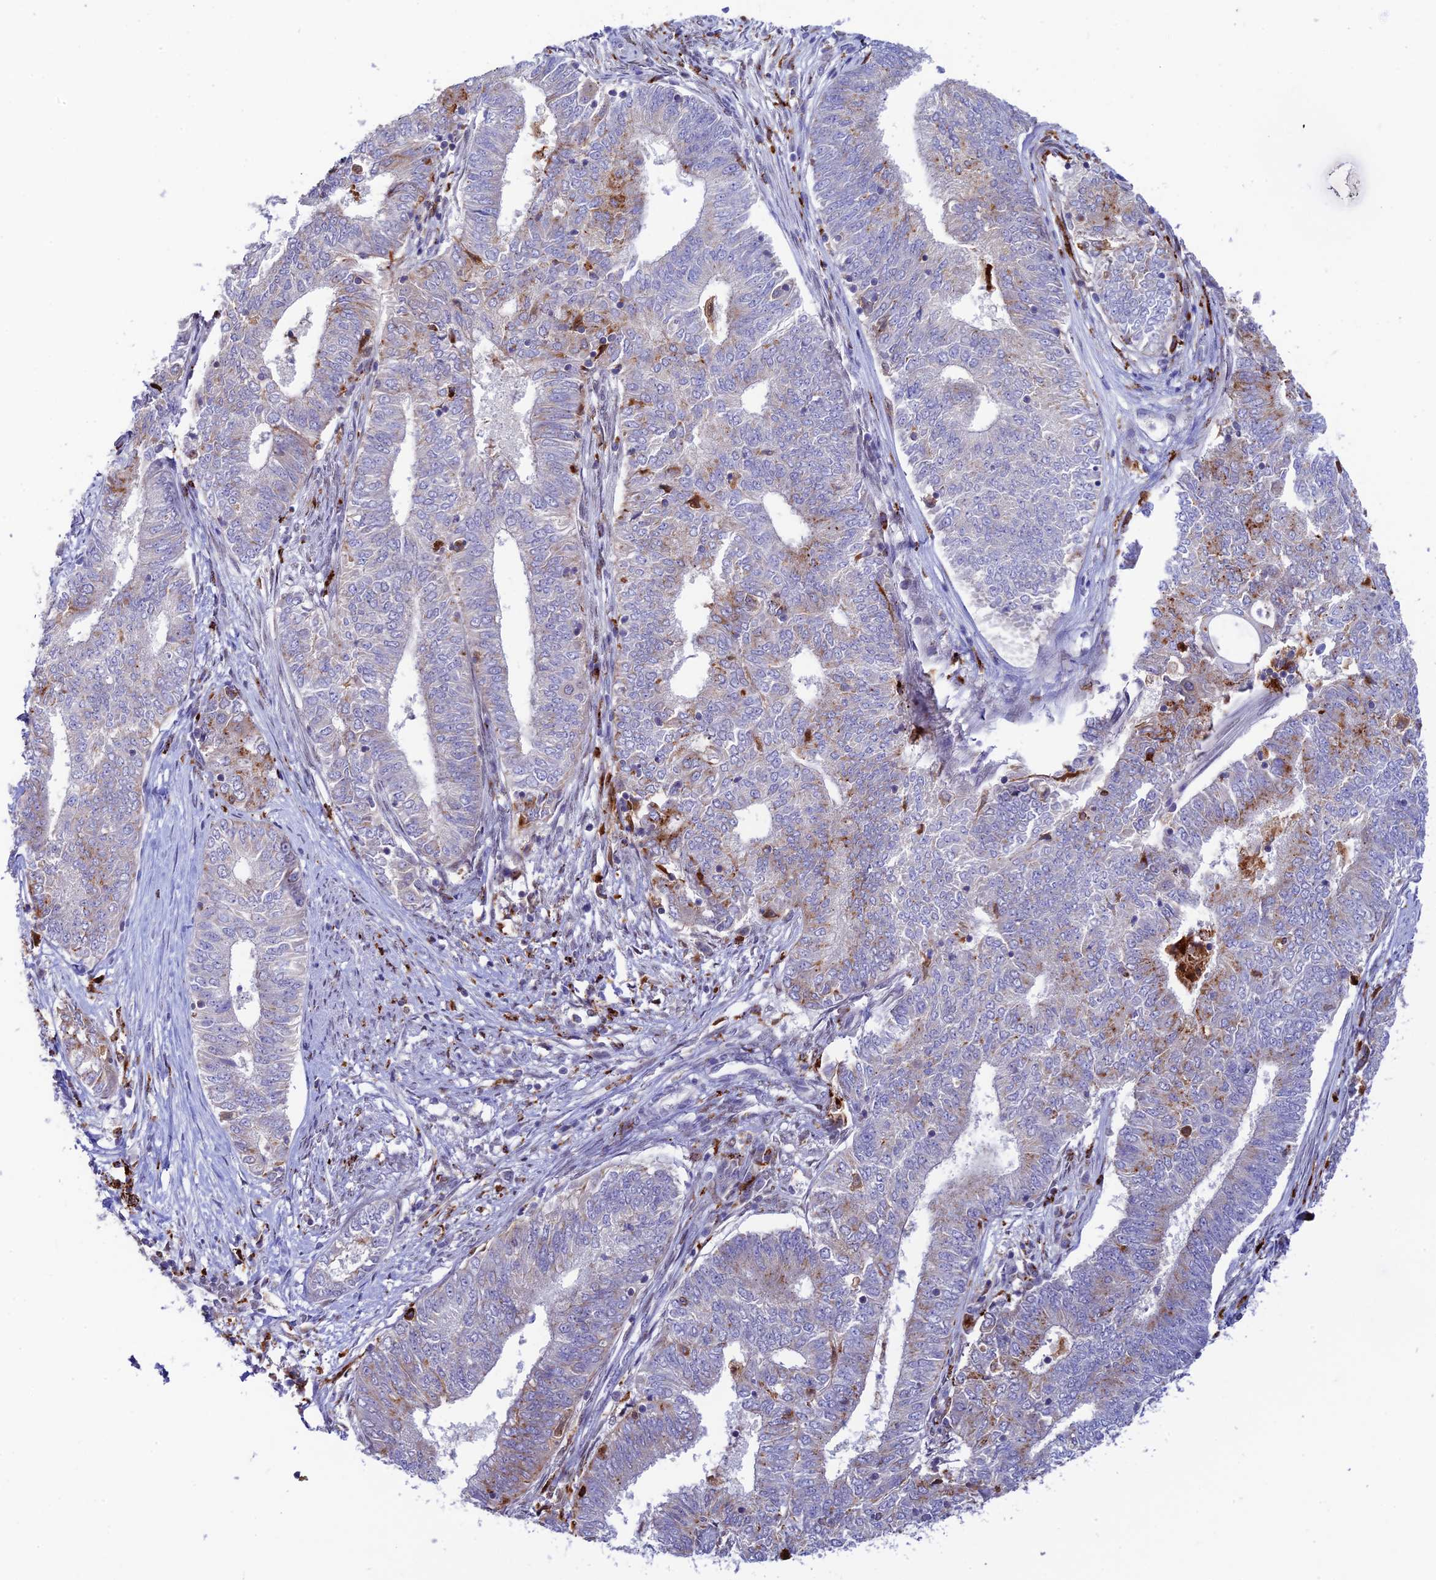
{"staining": {"intensity": "moderate", "quantity": "<25%", "location": "cytoplasmic/membranous"}, "tissue": "endometrial cancer", "cell_type": "Tumor cells", "image_type": "cancer", "snomed": [{"axis": "morphology", "description": "Adenocarcinoma, NOS"}, {"axis": "topography", "description": "Endometrium"}], "caption": "High-magnification brightfield microscopy of endometrial adenocarcinoma stained with DAB (brown) and counterstained with hematoxylin (blue). tumor cells exhibit moderate cytoplasmic/membranous staining is appreciated in about<25% of cells. (brown staining indicates protein expression, while blue staining denotes nuclei).", "gene": "HIC1", "patient": {"sex": "female", "age": 62}}